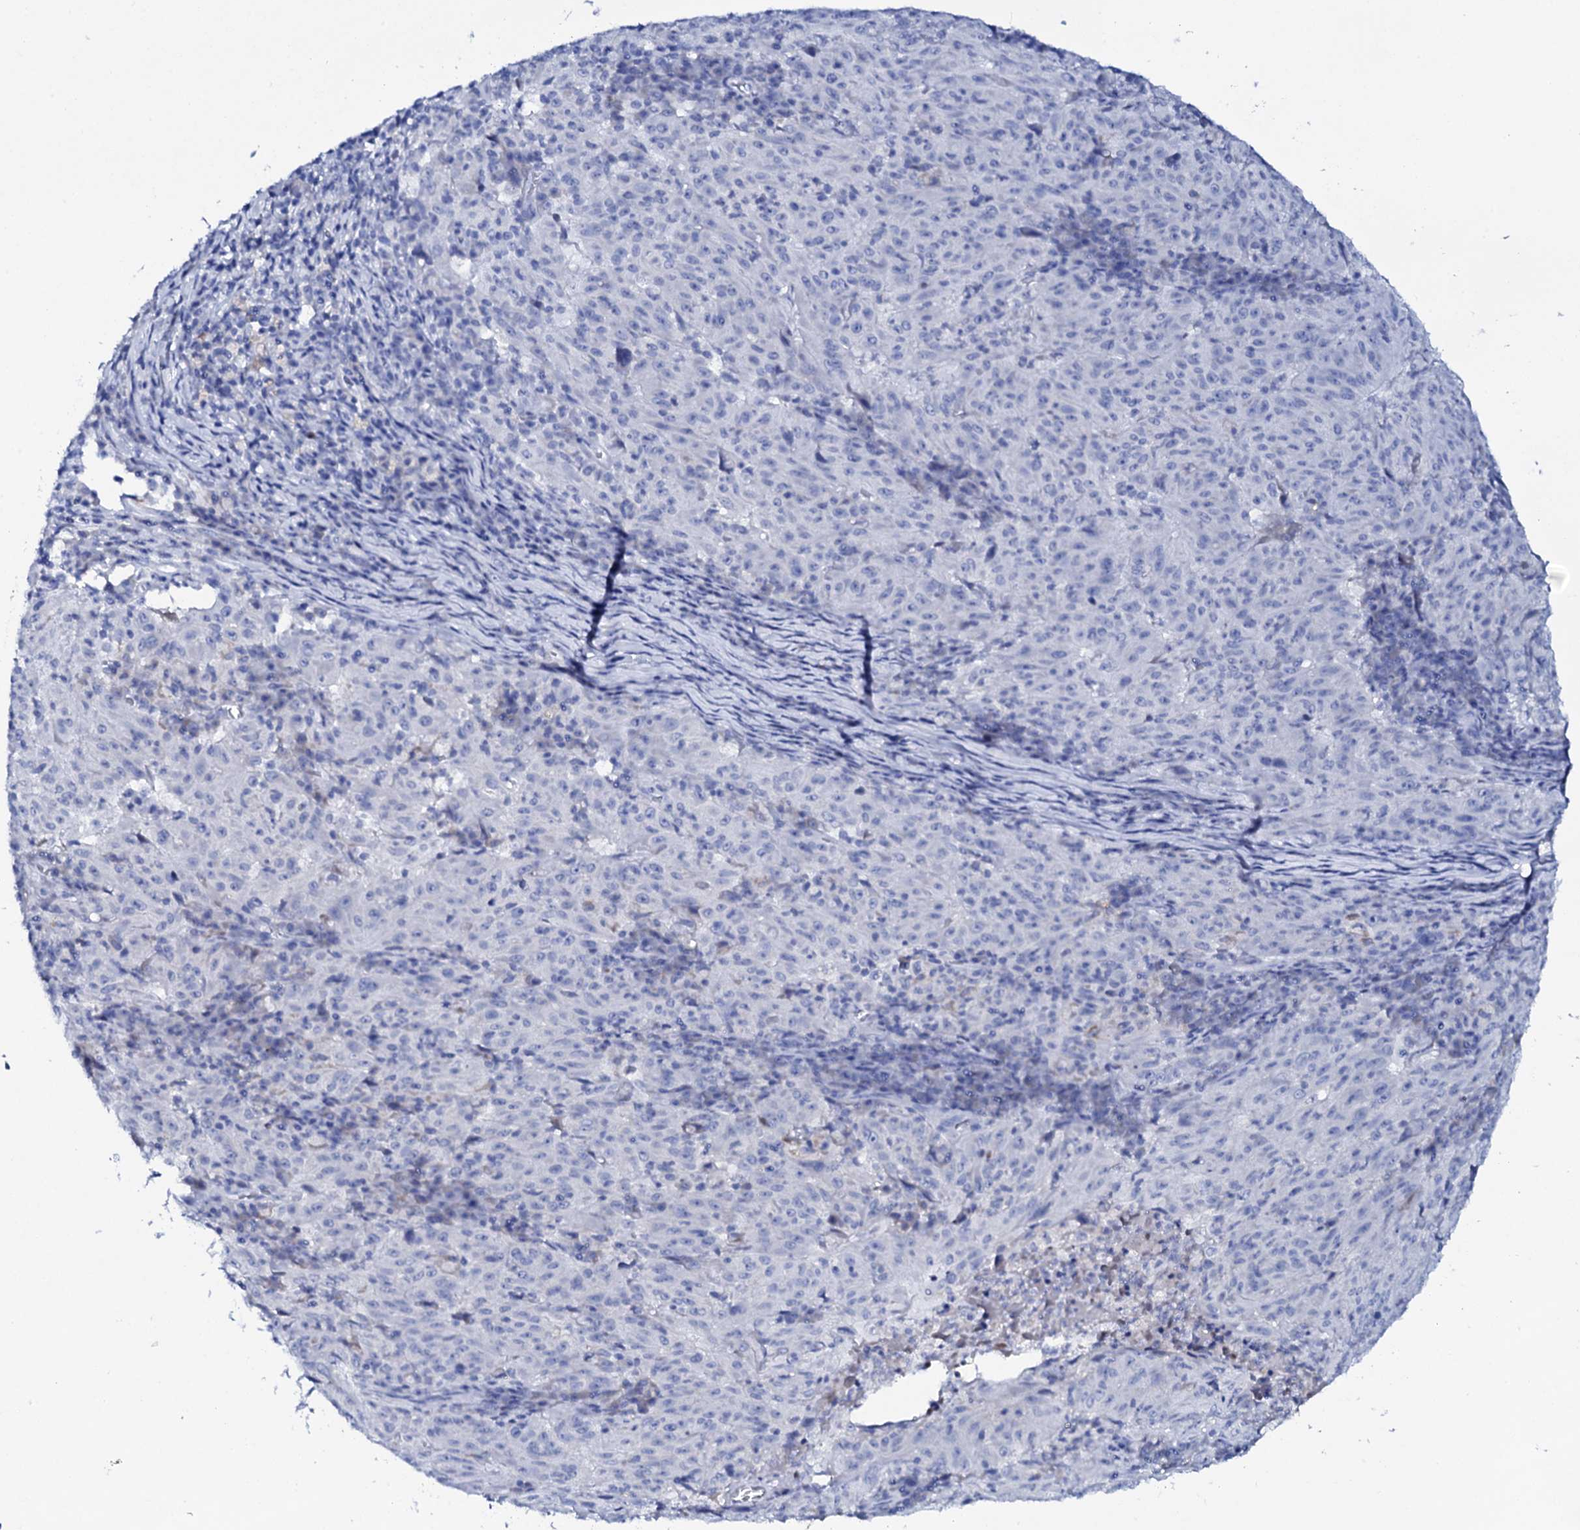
{"staining": {"intensity": "negative", "quantity": "none", "location": "none"}, "tissue": "pancreatic cancer", "cell_type": "Tumor cells", "image_type": "cancer", "snomed": [{"axis": "morphology", "description": "Adenocarcinoma, NOS"}, {"axis": "topography", "description": "Pancreas"}], "caption": "IHC photomicrograph of human pancreatic cancer (adenocarcinoma) stained for a protein (brown), which shows no staining in tumor cells. The staining is performed using DAB brown chromogen with nuclei counter-stained in using hematoxylin.", "gene": "FBXL16", "patient": {"sex": "male", "age": 63}}